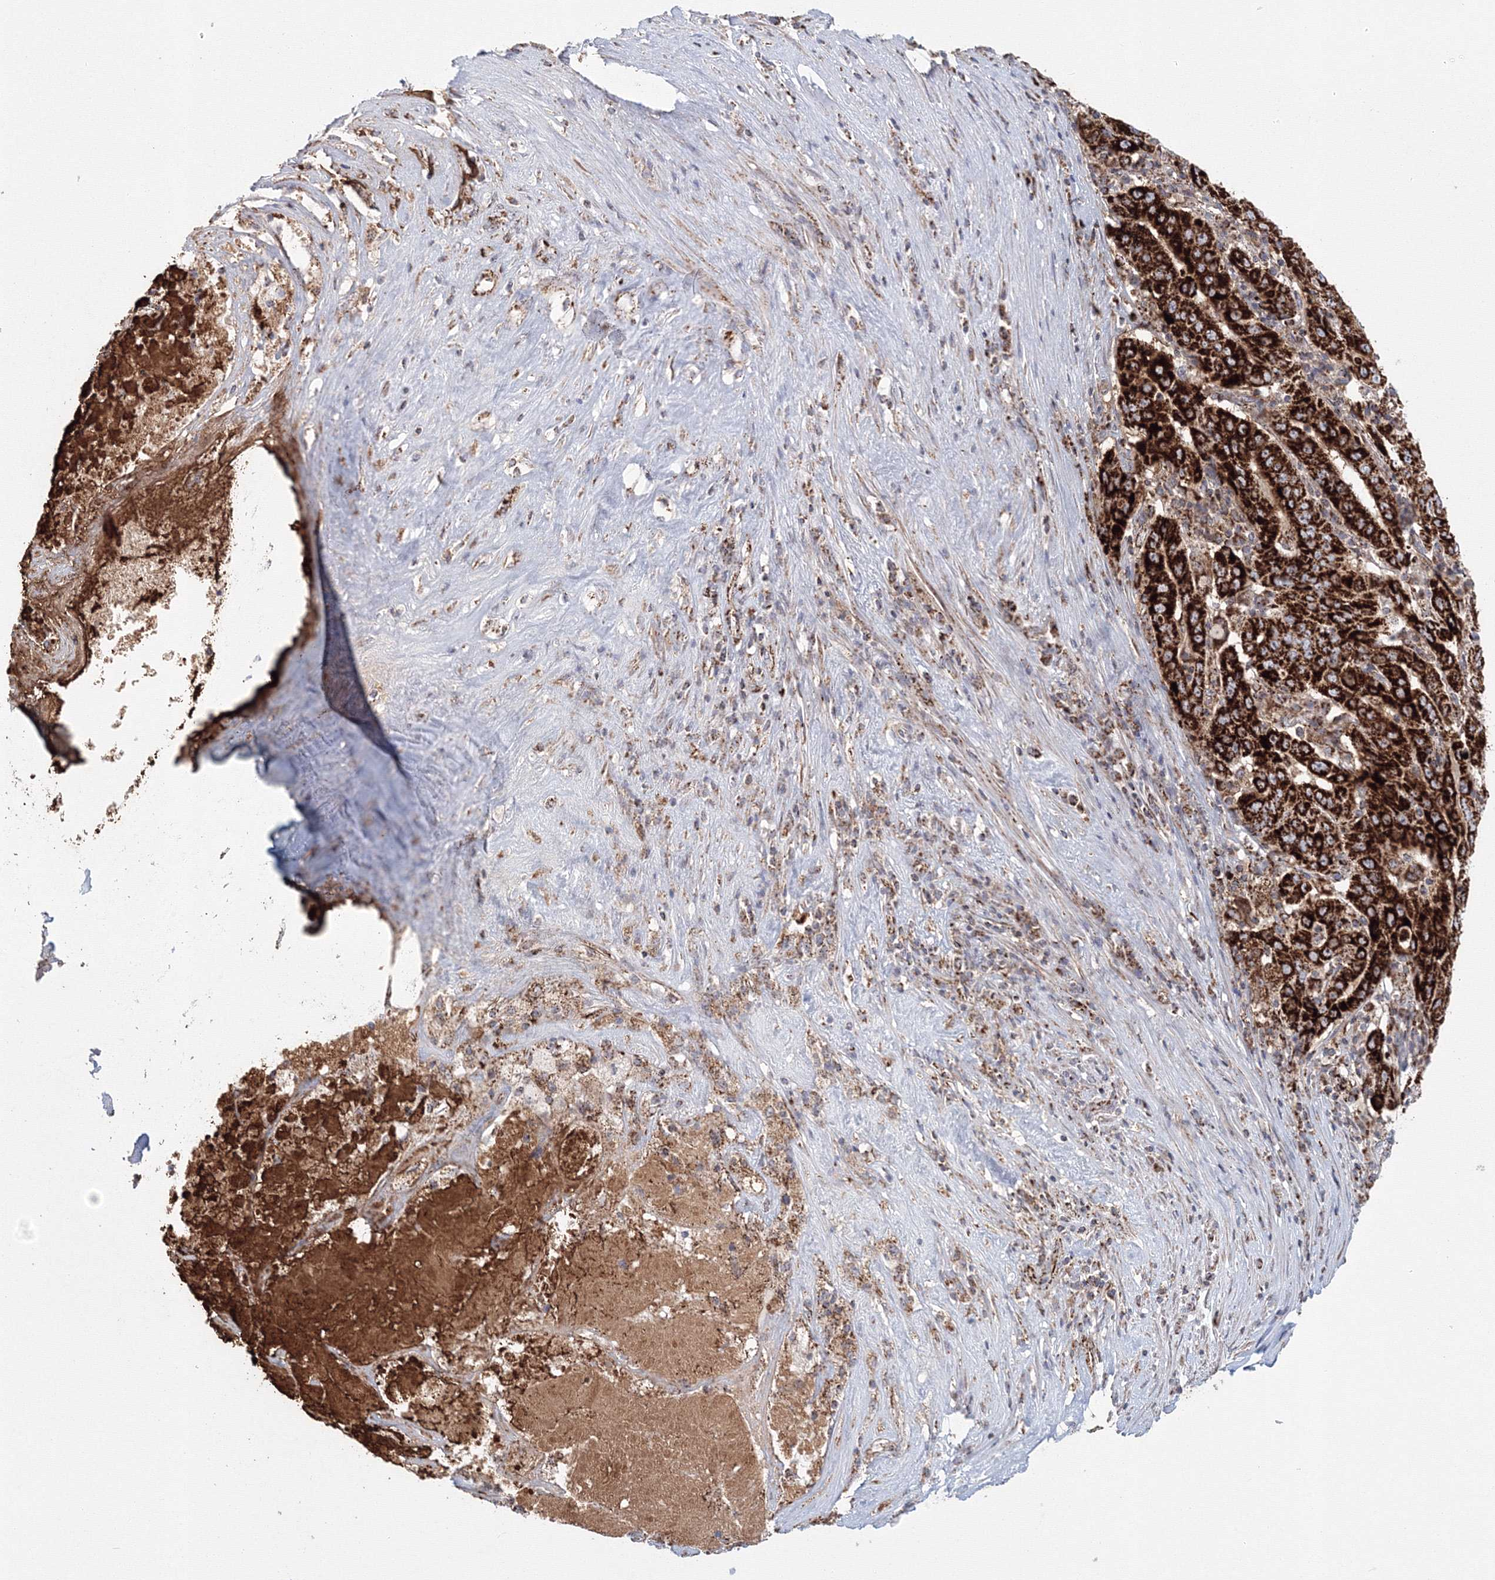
{"staining": {"intensity": "strong", "quantity": ">75%", "location": "cytoplasmic/membranous"}, "tissue": "pancreatic cancer", "cell_type": "Tumor cells", "image_type": "cancer", "snomed": [{"axis": "morphology", "description": "Adenocarcinoma, NOS"}, {"axis": "topography", "description": "Pancreas"}], "caption": "Adenocarcinoma (pancreatic) stained for a protein exhibits strong cytoplasmic/membranous positivity in tumor cells.", "gene": "GRPEL1", "patient": {"sex": "male", "age": 63}}